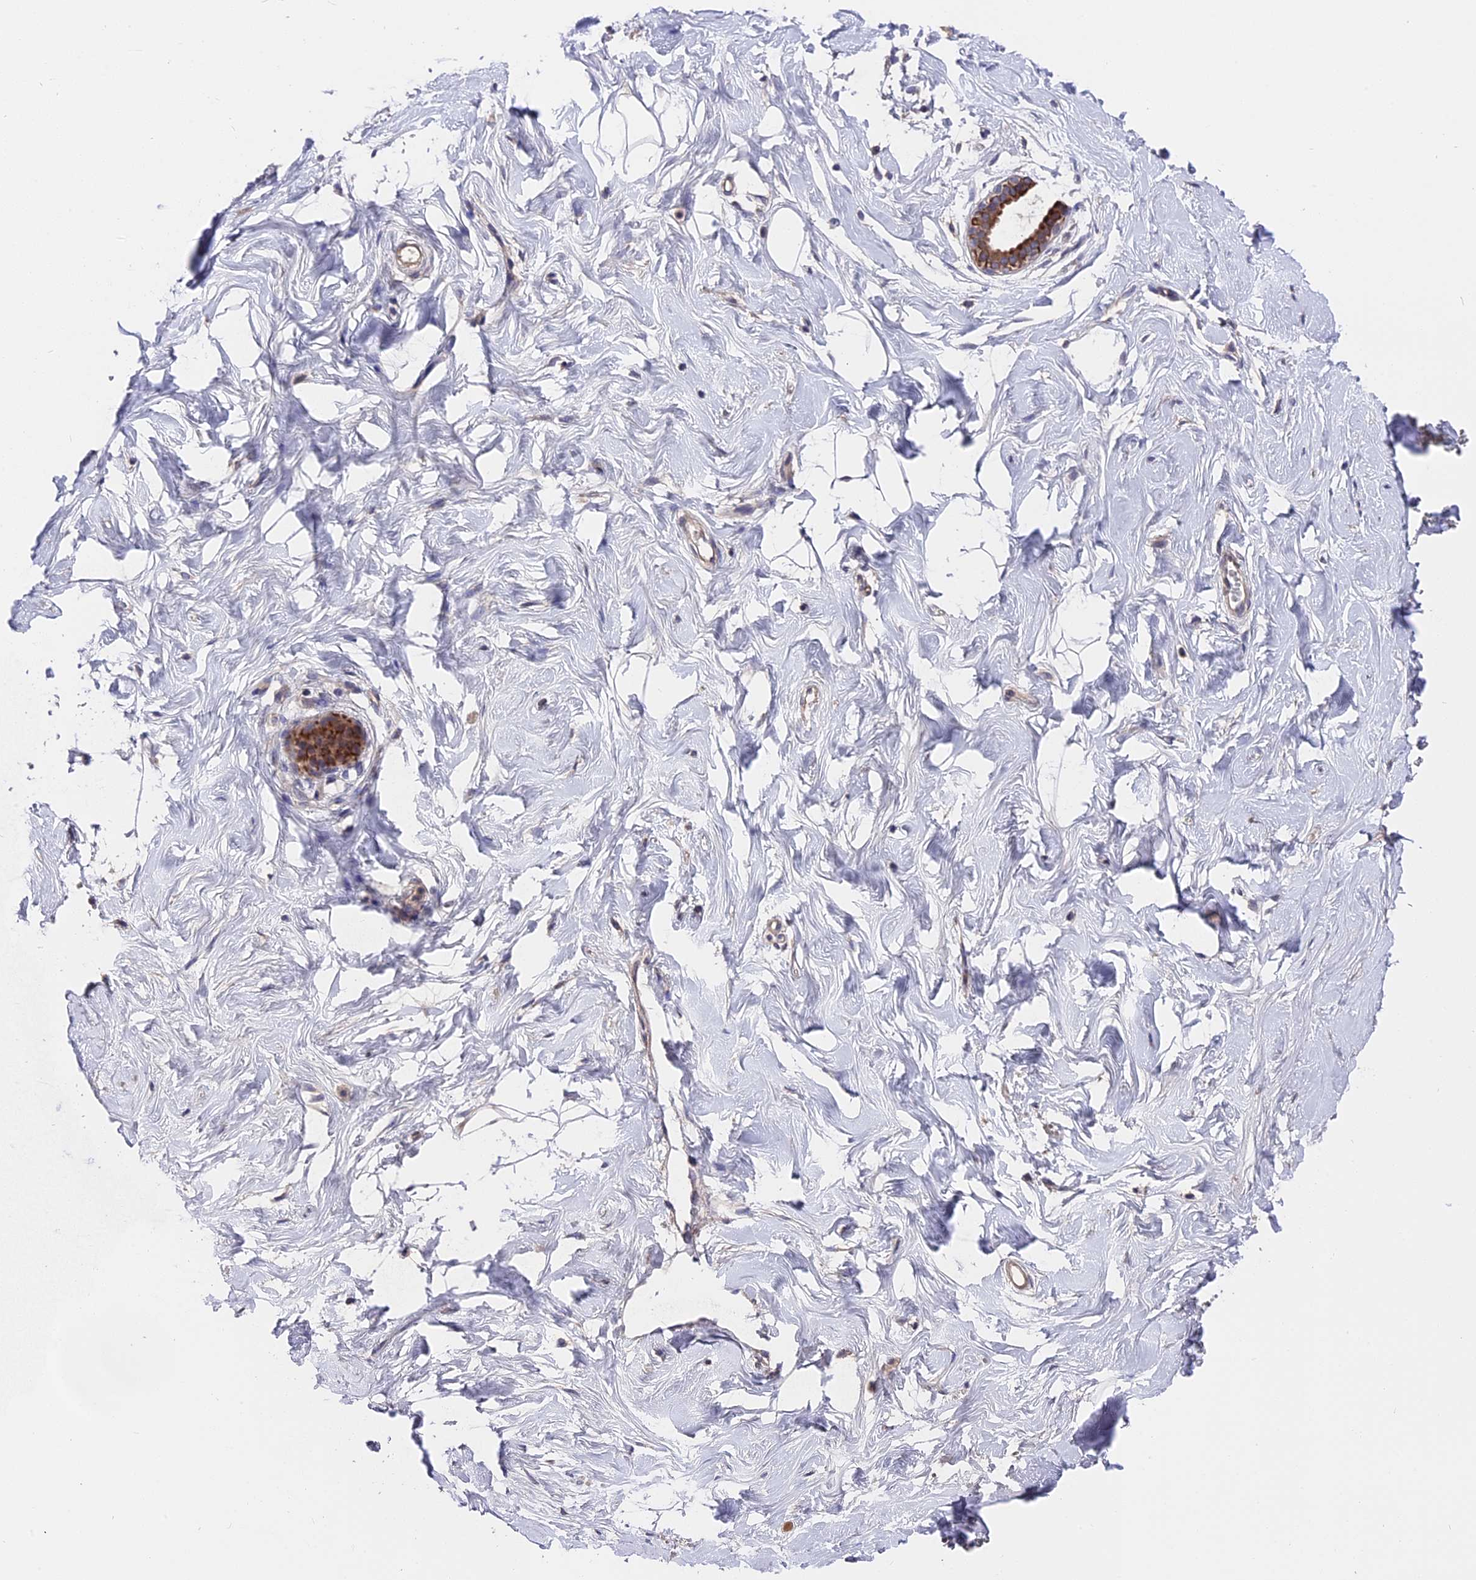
{"staining": {"intensity": "negative", "quantity": "none", "location": "none"}, "tissue": "breast", "cell_type": "Adipocytes", "image_type": "normal", "snomed": [{"axis": "morphology", "description": "Normal tissue, NOS"}, {"axis": "morphology", "description": "Adenoma, NOS"}, {"axis": "topography", "description": "Breast"}], "caption": "Protein analysis of unremarkable breast reveals no significant positivity in adipocytes.", "gene": "ZCCHC2", "patient": {"sex": "female", "age": 23}}